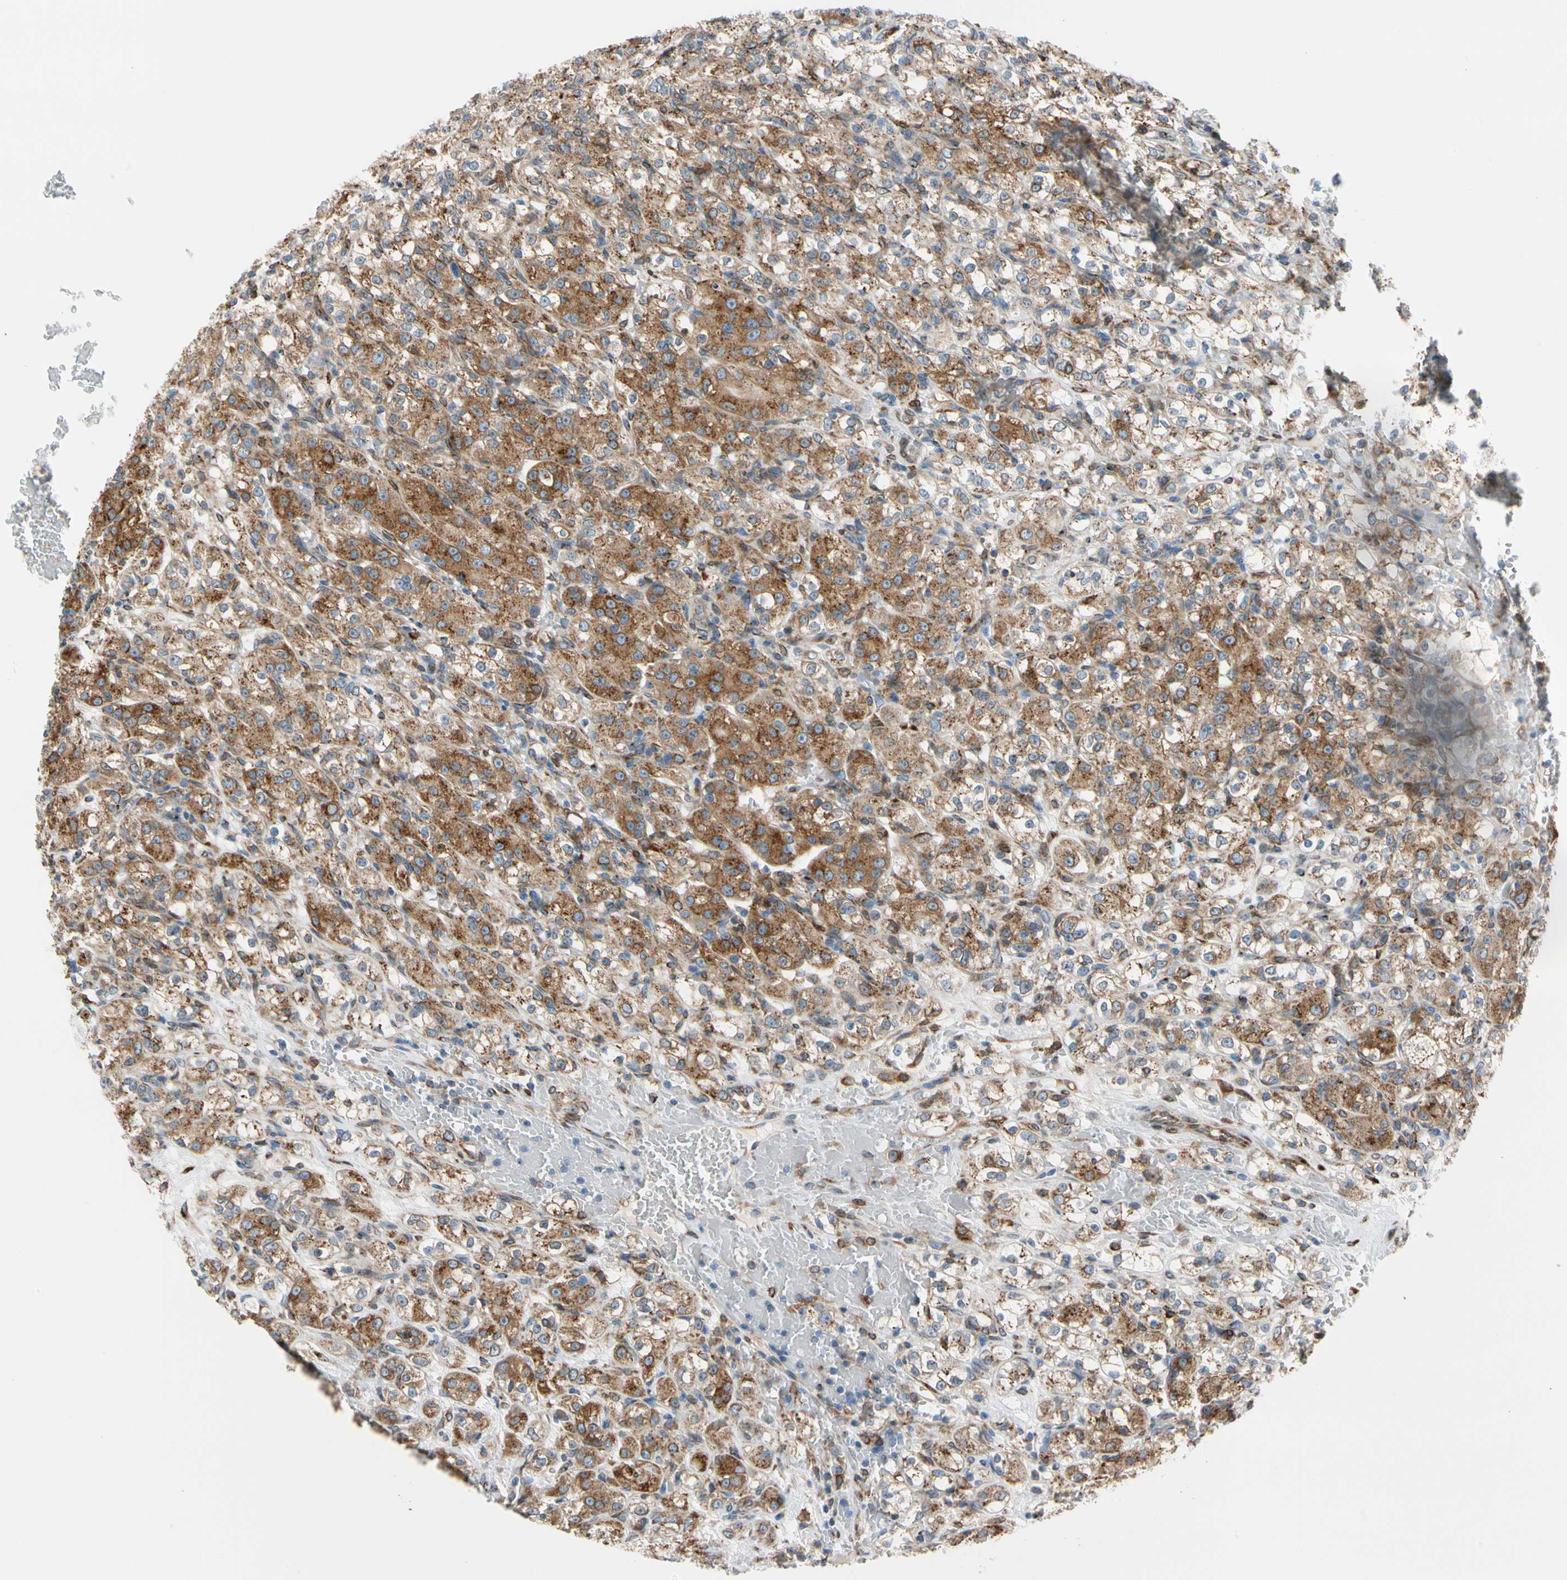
{"staining": {"intensity": "moderate", "quantity": ">75%", "location": "cytoplasmic/membranous"}, "tissue": "renal cancer", "cell_type": "Tumor cells", "image_type": "cancer", "snomed": [{"axis": "morphology", "description": "Normal tissue, NOS"}, {"axis": "morphology", "description": "Adenocarcinoma, NOS"}, {"axis": "topography", "description": "Kidney"}], "caption": "Immunohistochemical staining of renal cancer shows moderate cytoplasmic/membranous protein expression in approximately >75% of tumor cells.", "gene": "NUCB1", "patient": {"sex": "male", "age": 61}}